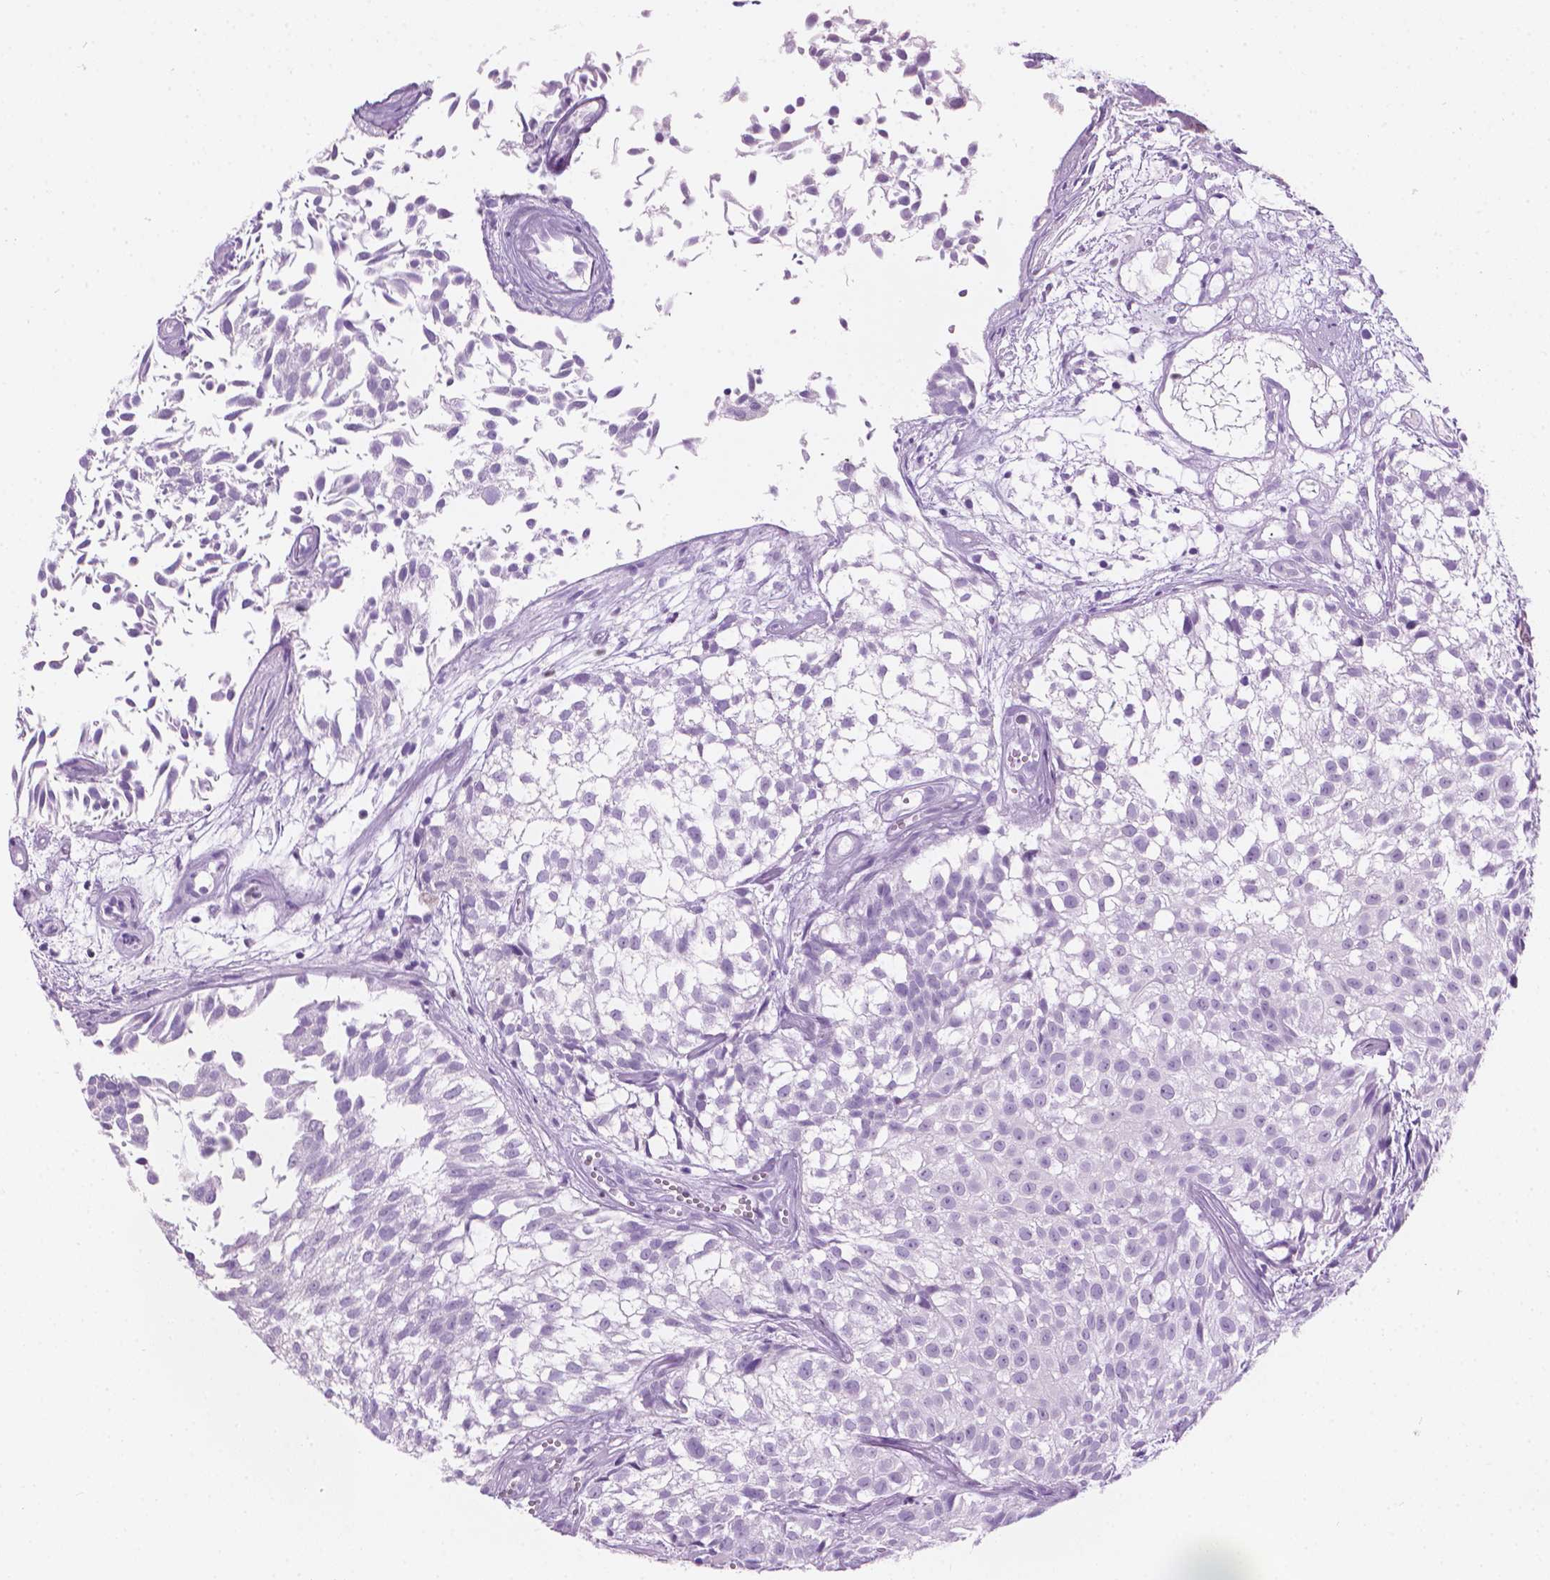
{"staining": {"intensity": "negative", "quantity": "none", "location": "none"}, "tissue": "urothelial cancer", "cell_type": "Tumor cells", "image_type": "cancer", "snomed": [{"axis": "morphology", "description": "Urothelial carcinoma, Low grade"}, {"axis": "topography", "description": "Urinary bladder"}], "caption": "An immunohistochemistry (IHC) image of urothelial cancer is shown. There is no staining in tumor cells of urothelial cancer.", "gene": "TTC29", "patient": {"sex": "male", "age": 70}}